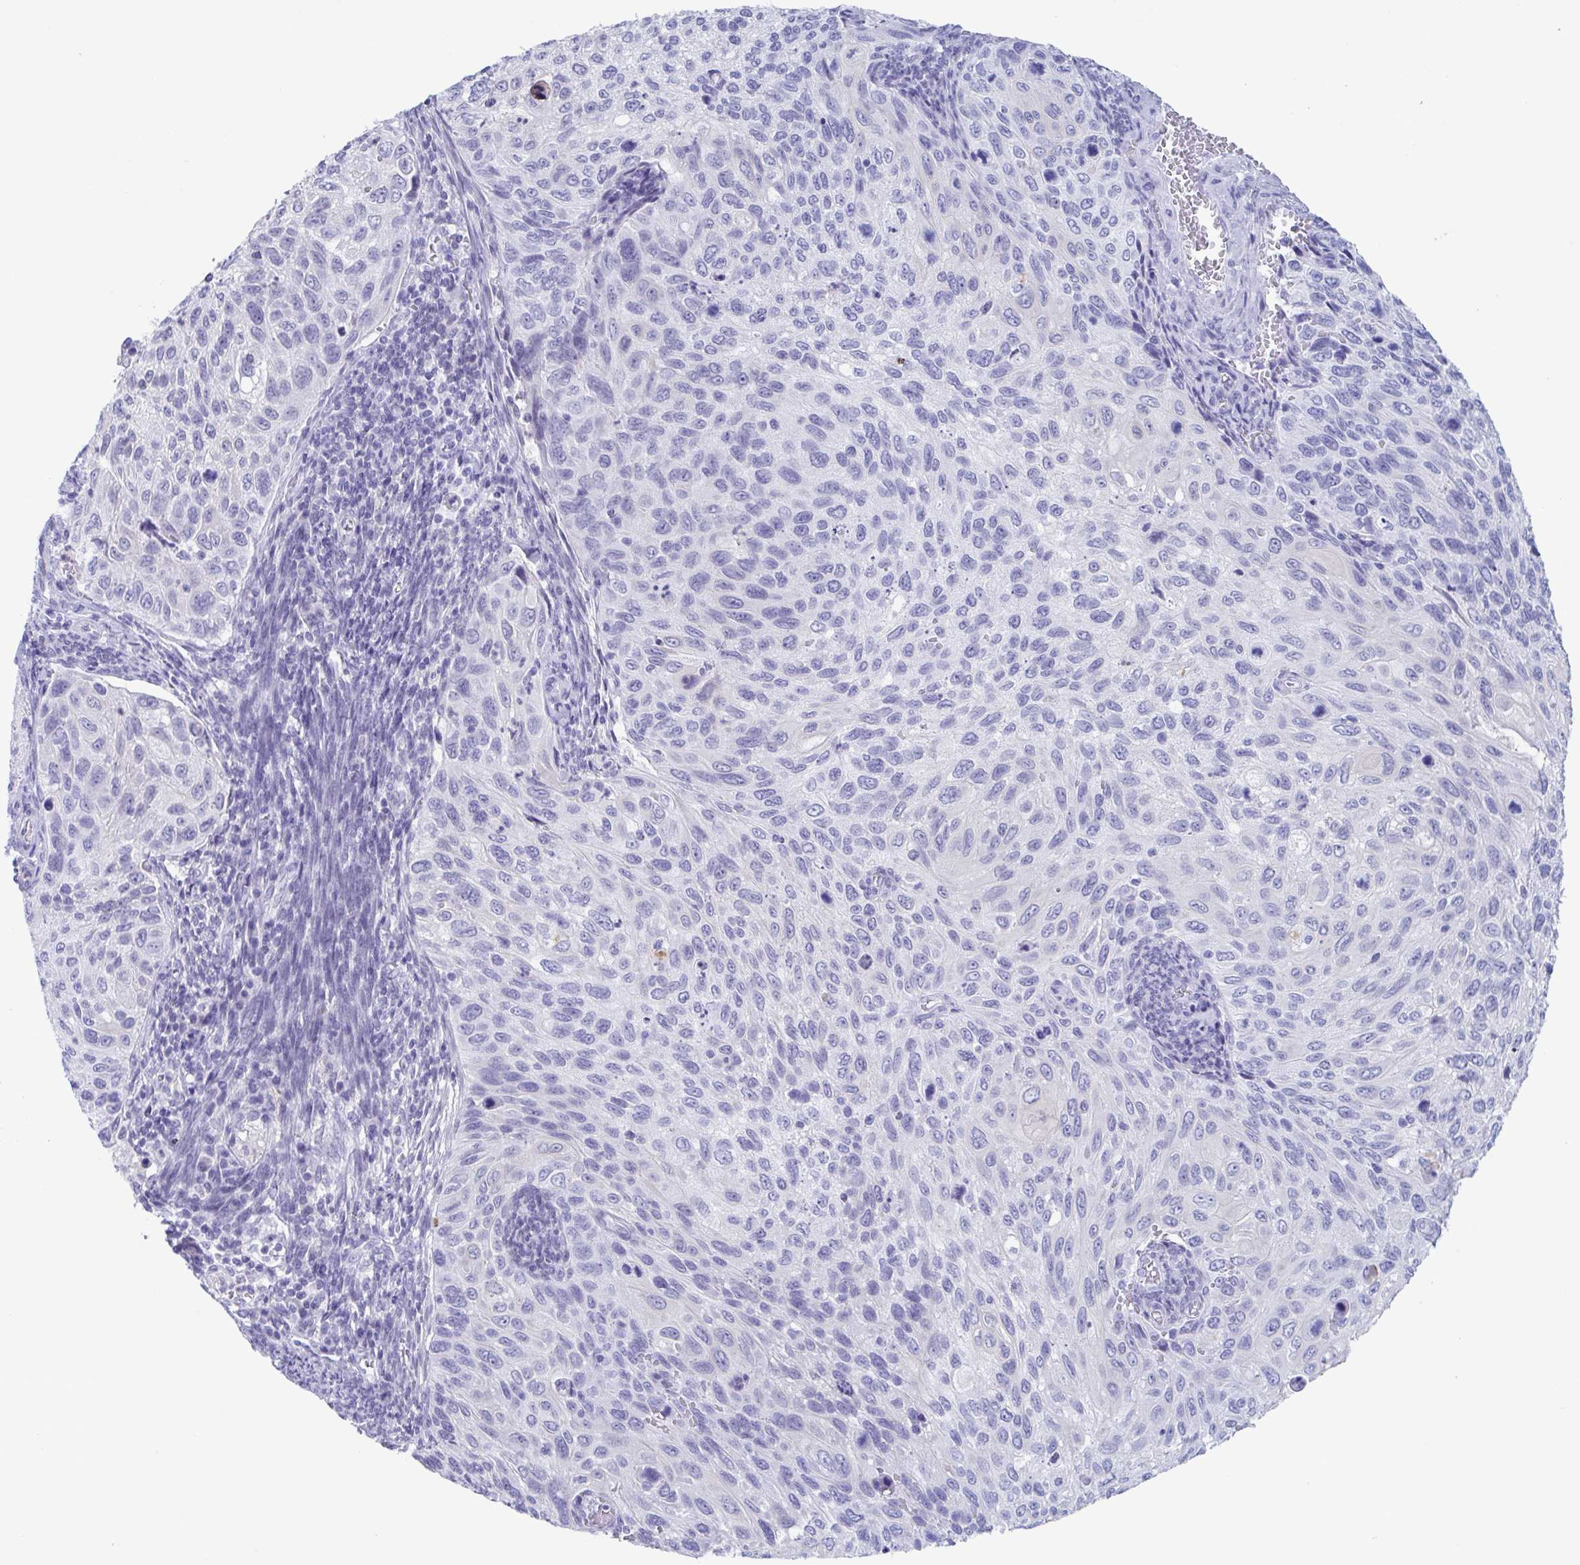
{"staining": {"intensity": "negative", "quantity": "none", "location": "none"}, "tissue": "cervical cancer", "cell_type": "Tumor cells", "image_type": "cancer", "snomed": [{"axis": "morphology", "description": "Squamous cell carcinoma, NOS"}, {"axis": "topography", "description": "Cervix"}], "caption": "Cervical cancer (squamous cell carcinoma) was stained to show a protein in brown. There is no significant positivity in tumor cells.", "gene": "CDX4", "patient": {"sex": "female", "age": 70}}